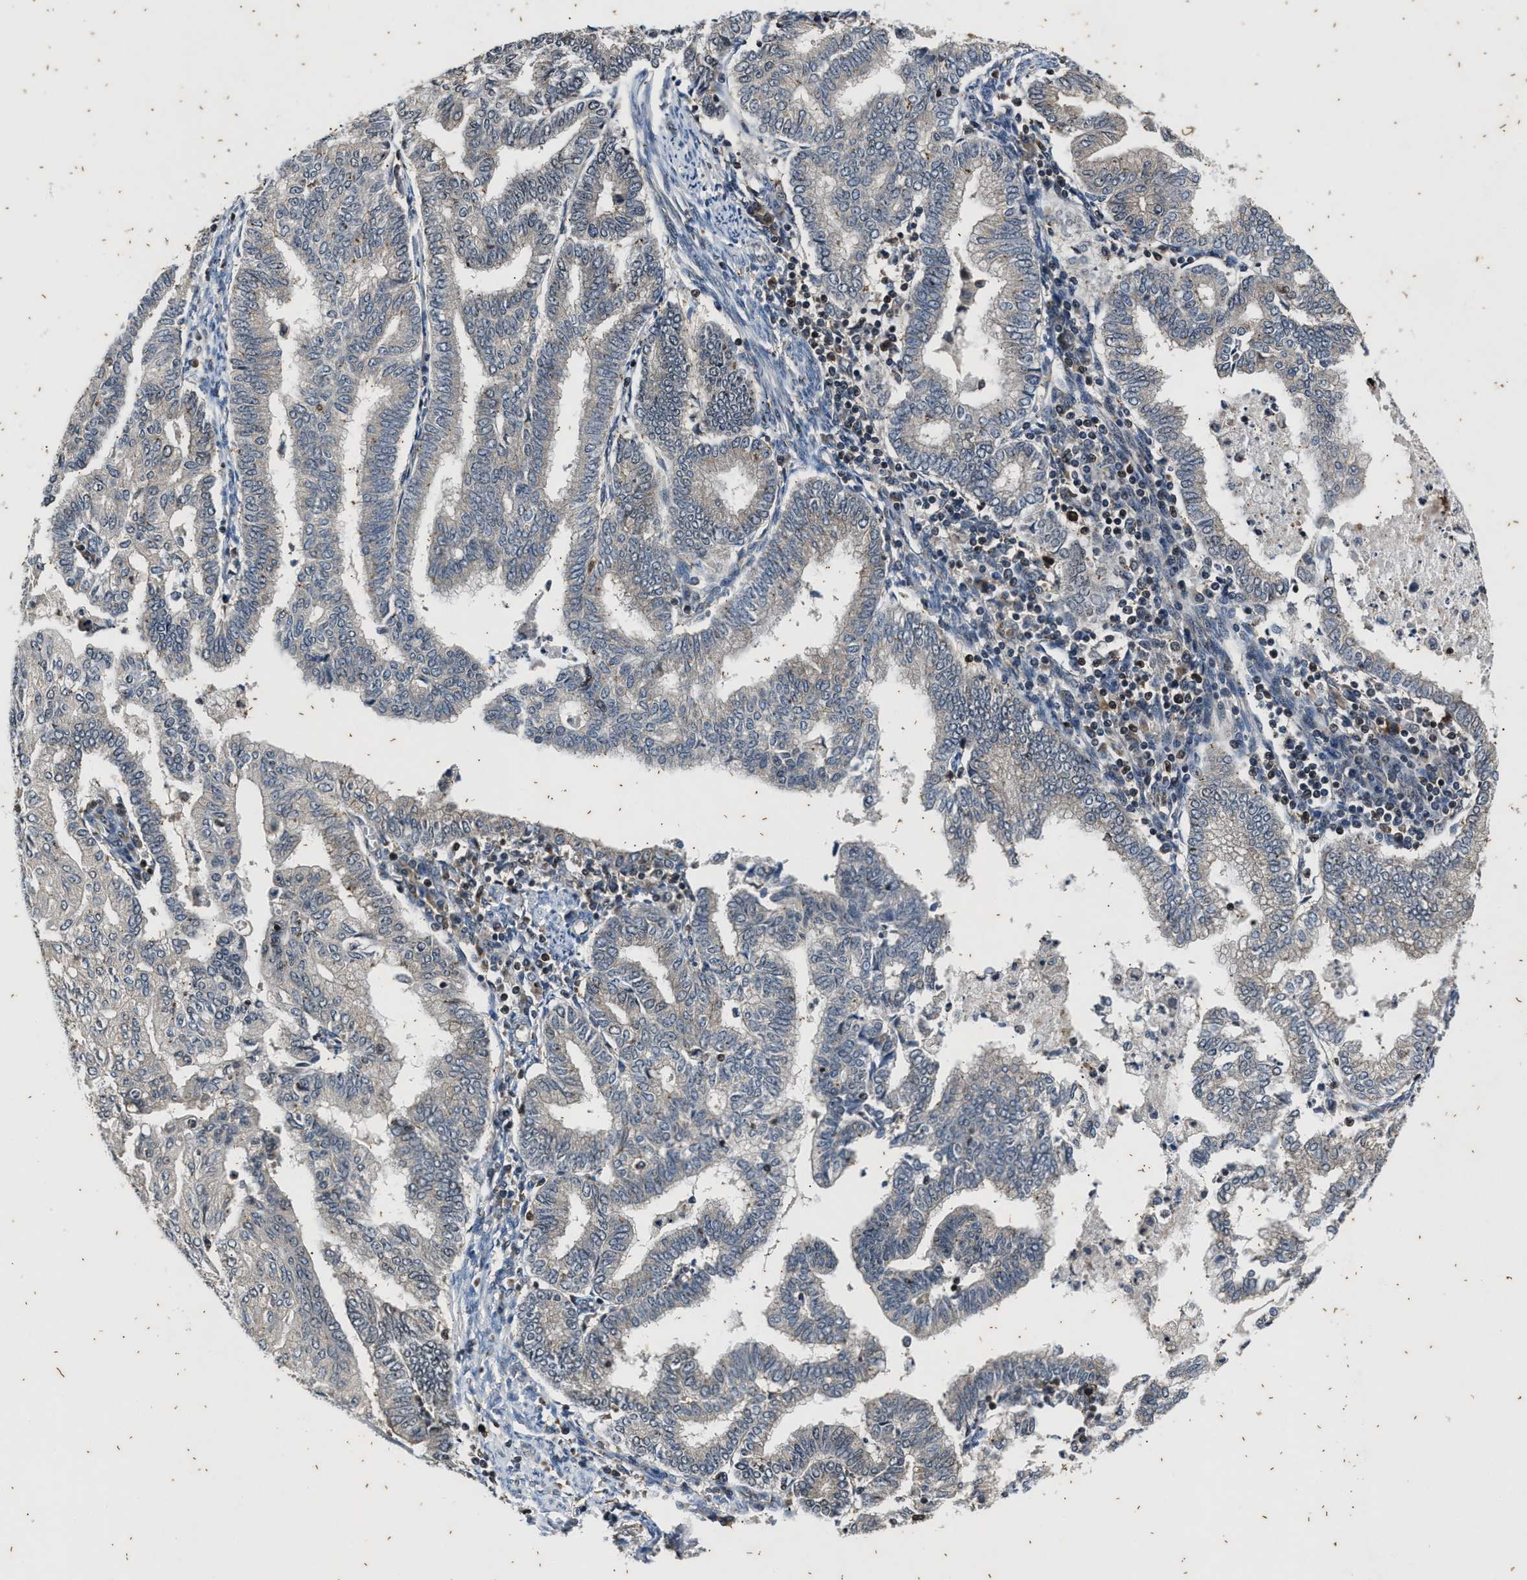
{"staining": {"intensity": "negative", "quantity": "none", "location": "none"}, "tissue": "endometrial cancer", "cell_type": "Tumor cells", "image_type": "cancer", "snomed": [{"axis": "morphology", "description": "Polyp, NOS"}, {"axis": "morphology", "description": "Adenocarcinoma, NOS"}, {"axis": "morphology", "description": "Adenoma, NOS"}, {"axis": "topography", "description": "Endometrium"}], "caption": "IHC histopathology image of endometrial cancer stained for a protein (brown), which displays no positivity in tumor cells.", "gene": "PTPN7", "patient": {"sex": "female", "age": 79}}